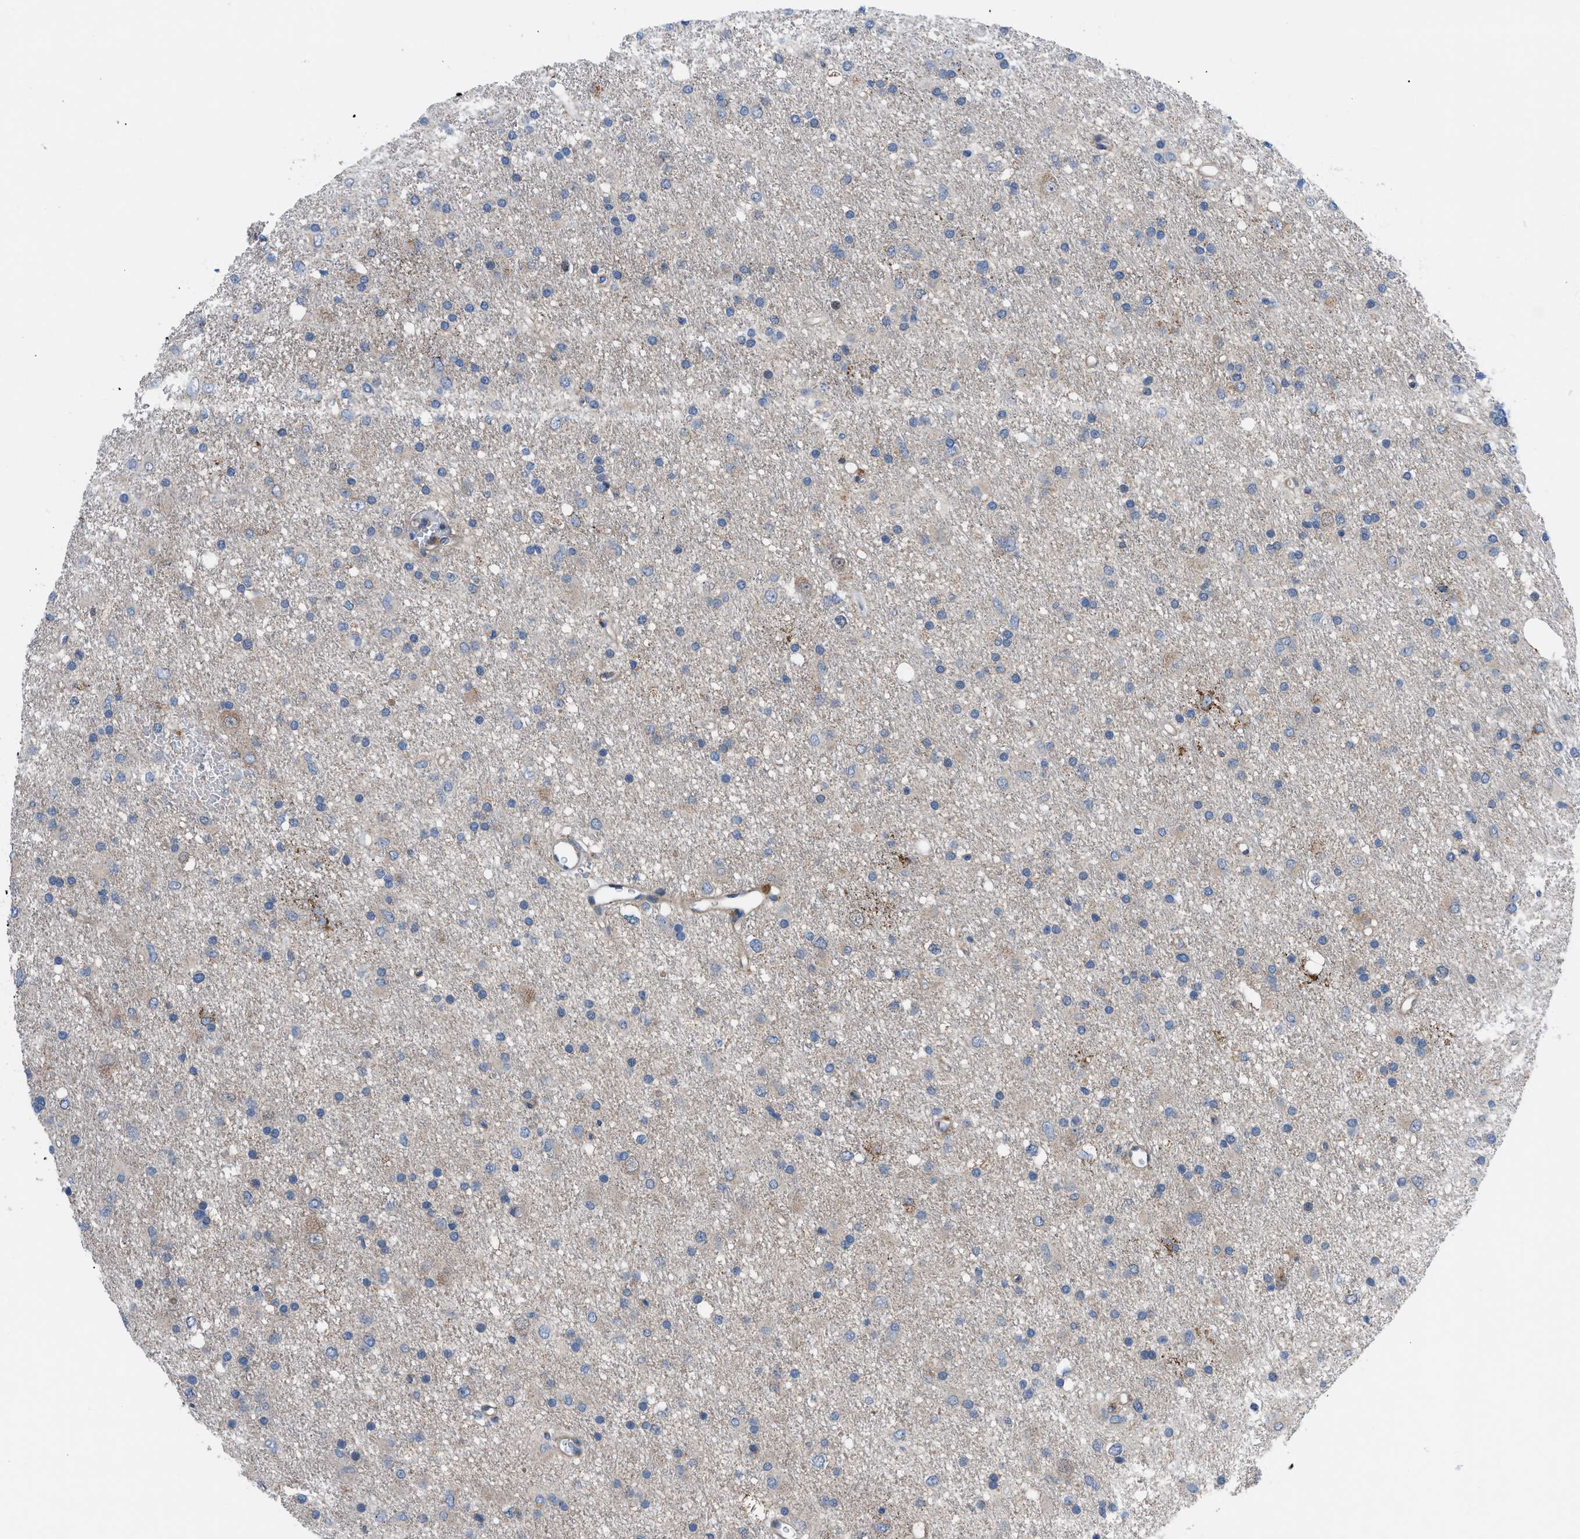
{"staining": {"intensity": "weak", "quantity": "<25%", "location": "cytoplasmic/membranous"}, "tissue": "glioma", "cell_type": "Tumor cells", "image_type": "cancer", "snomed": [{"axis": "morphology", "description": "Glioma, malignant, Low grade"}, {"axis": "topography", "description": "Brain"}], "caption": "DAB (3,3'-diaminobenzidine) immunohistochemical staining of human malignant low-grade glioma exhibits no significant expression in tumor cells. (Immunohistochemistry (ihc), brightfield microscopy, high magnification).", "gene": "TMEM45B", "patient": {"sex": "male", "age": 77}}